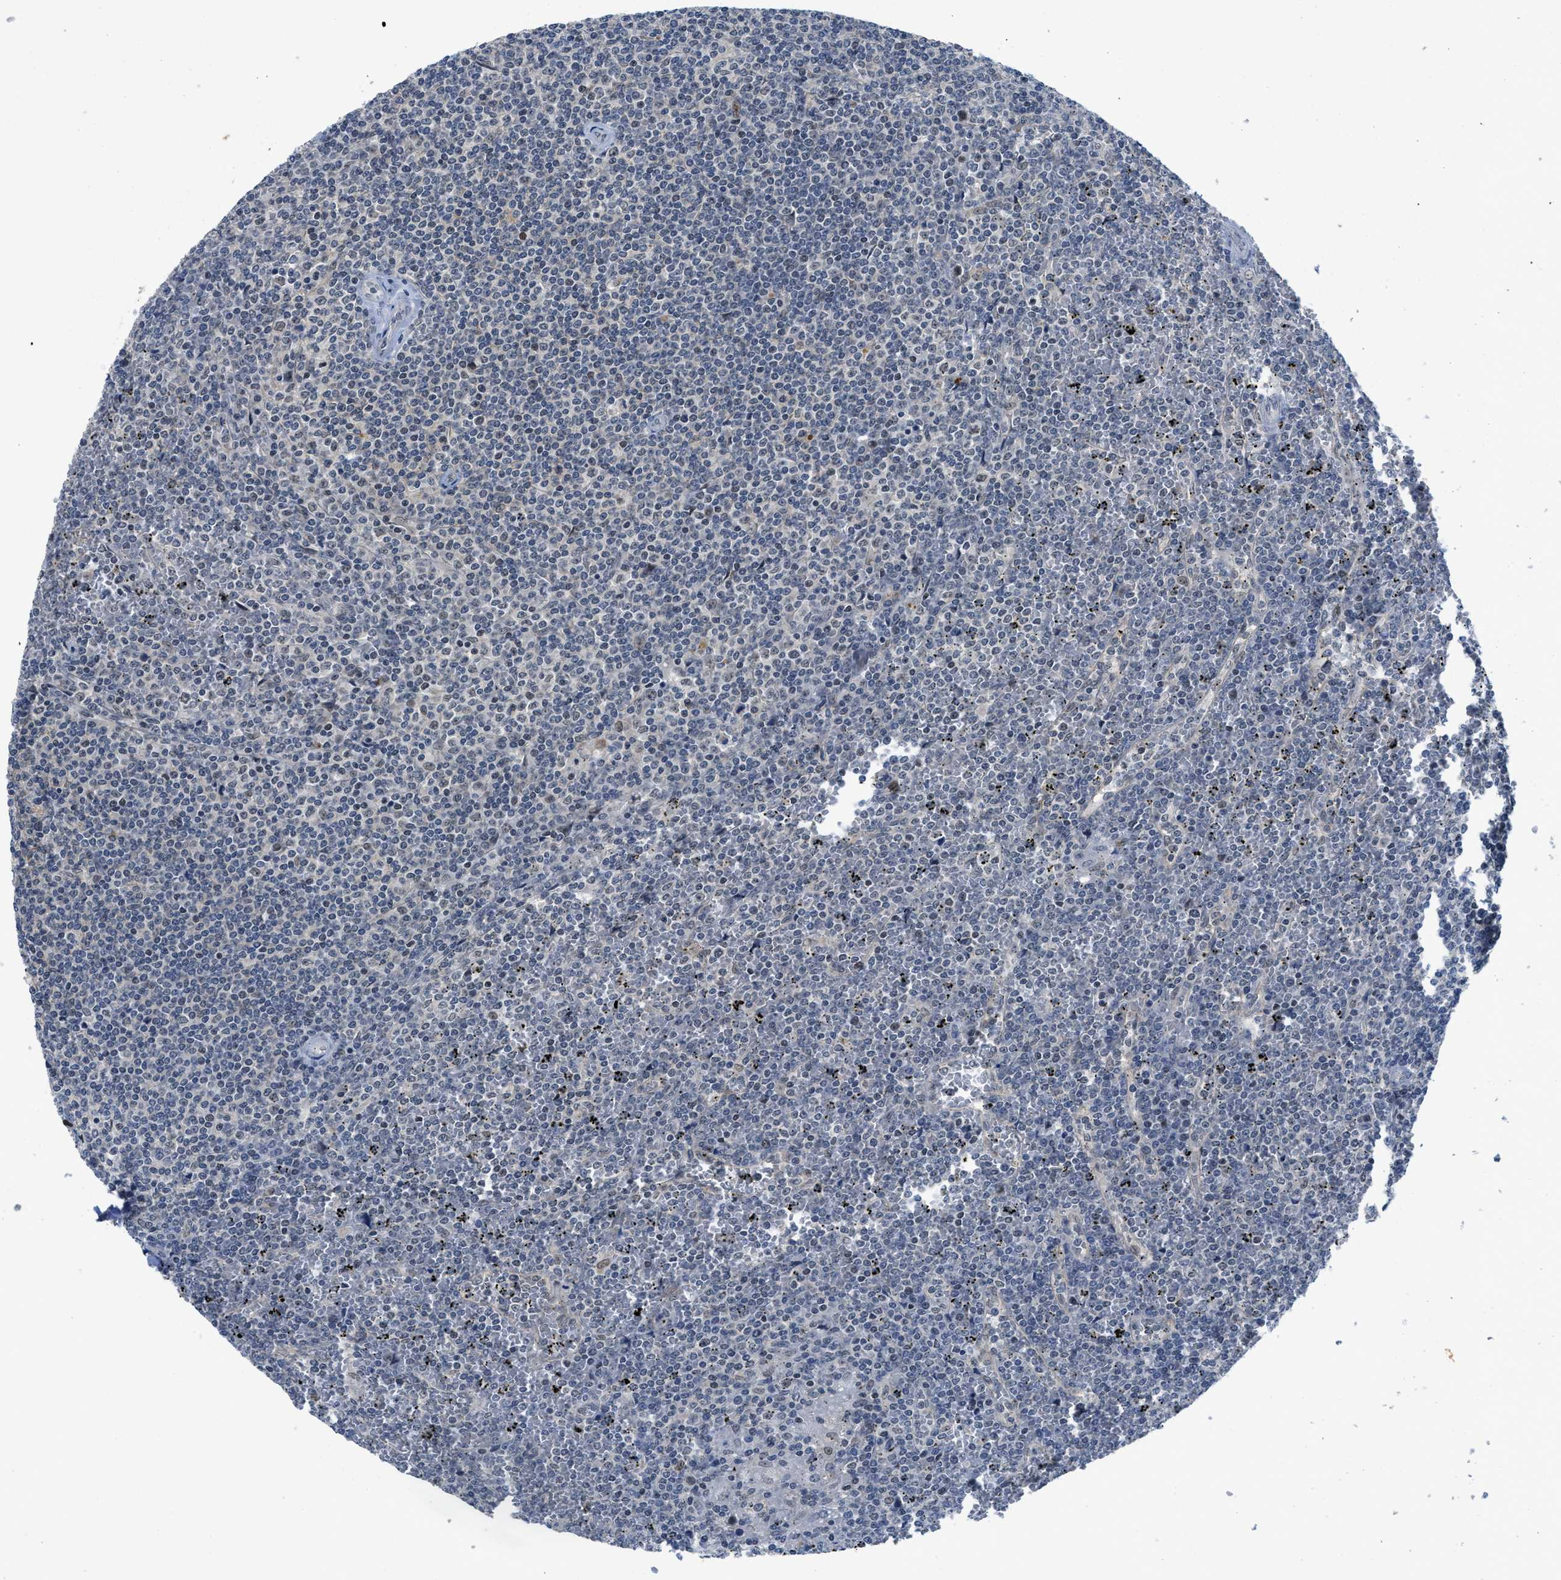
{"staining": {"intensity": "negative", "quantity": "none", "location": "none"}, "tissue": "lymphoma", "cell_type": "Tumor cells", "image_type": "cancer", "snomed": [{"axis": "morphology", "description": "Malignant lymphoma, non-Hodgkin's type, Low grade"}, {"axis": "topography", "description": "Spleen"}], "caption": "Lymphoma stained for a protein using immunohistochemistry shows no positivity tumor cells.", "gene": "SLCO2A1", "patient": {"sex": "female", "age": 19}}